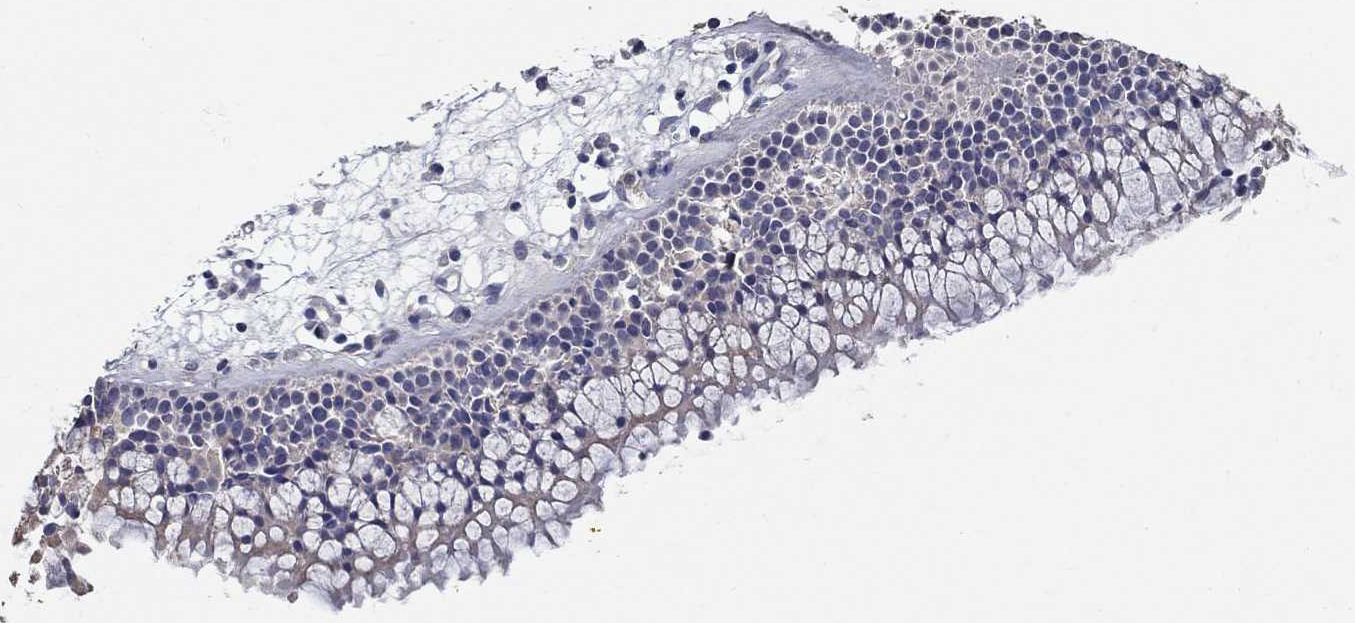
{"staining": {"intensity": "negative", "quantity": "none", "location": "none"}, "tissue": "nasopharynx", "cell_type": "Respiratory epithelial cells", "image_type": "normal", "snomed": [{"axis": "morphology", "description": "Normal tissue, NOS"}, {"axis": "morphology", "description": "Polyp, NOS"}, {"axis": "topography", "description": "Nasopharynx"}], "caption": "DAB immunohistochemical staining of unremarkable nasopharynx demonstrates no significant positivity in respiratory epithelial cells. The staining was performed using DAB to visualize the protein expression in brown, while the nuclei were stained in blue with hematoxylin (Magnification: 20x).", "gene": "PROZ", "patient": {"sex": "female", "age": 56}}